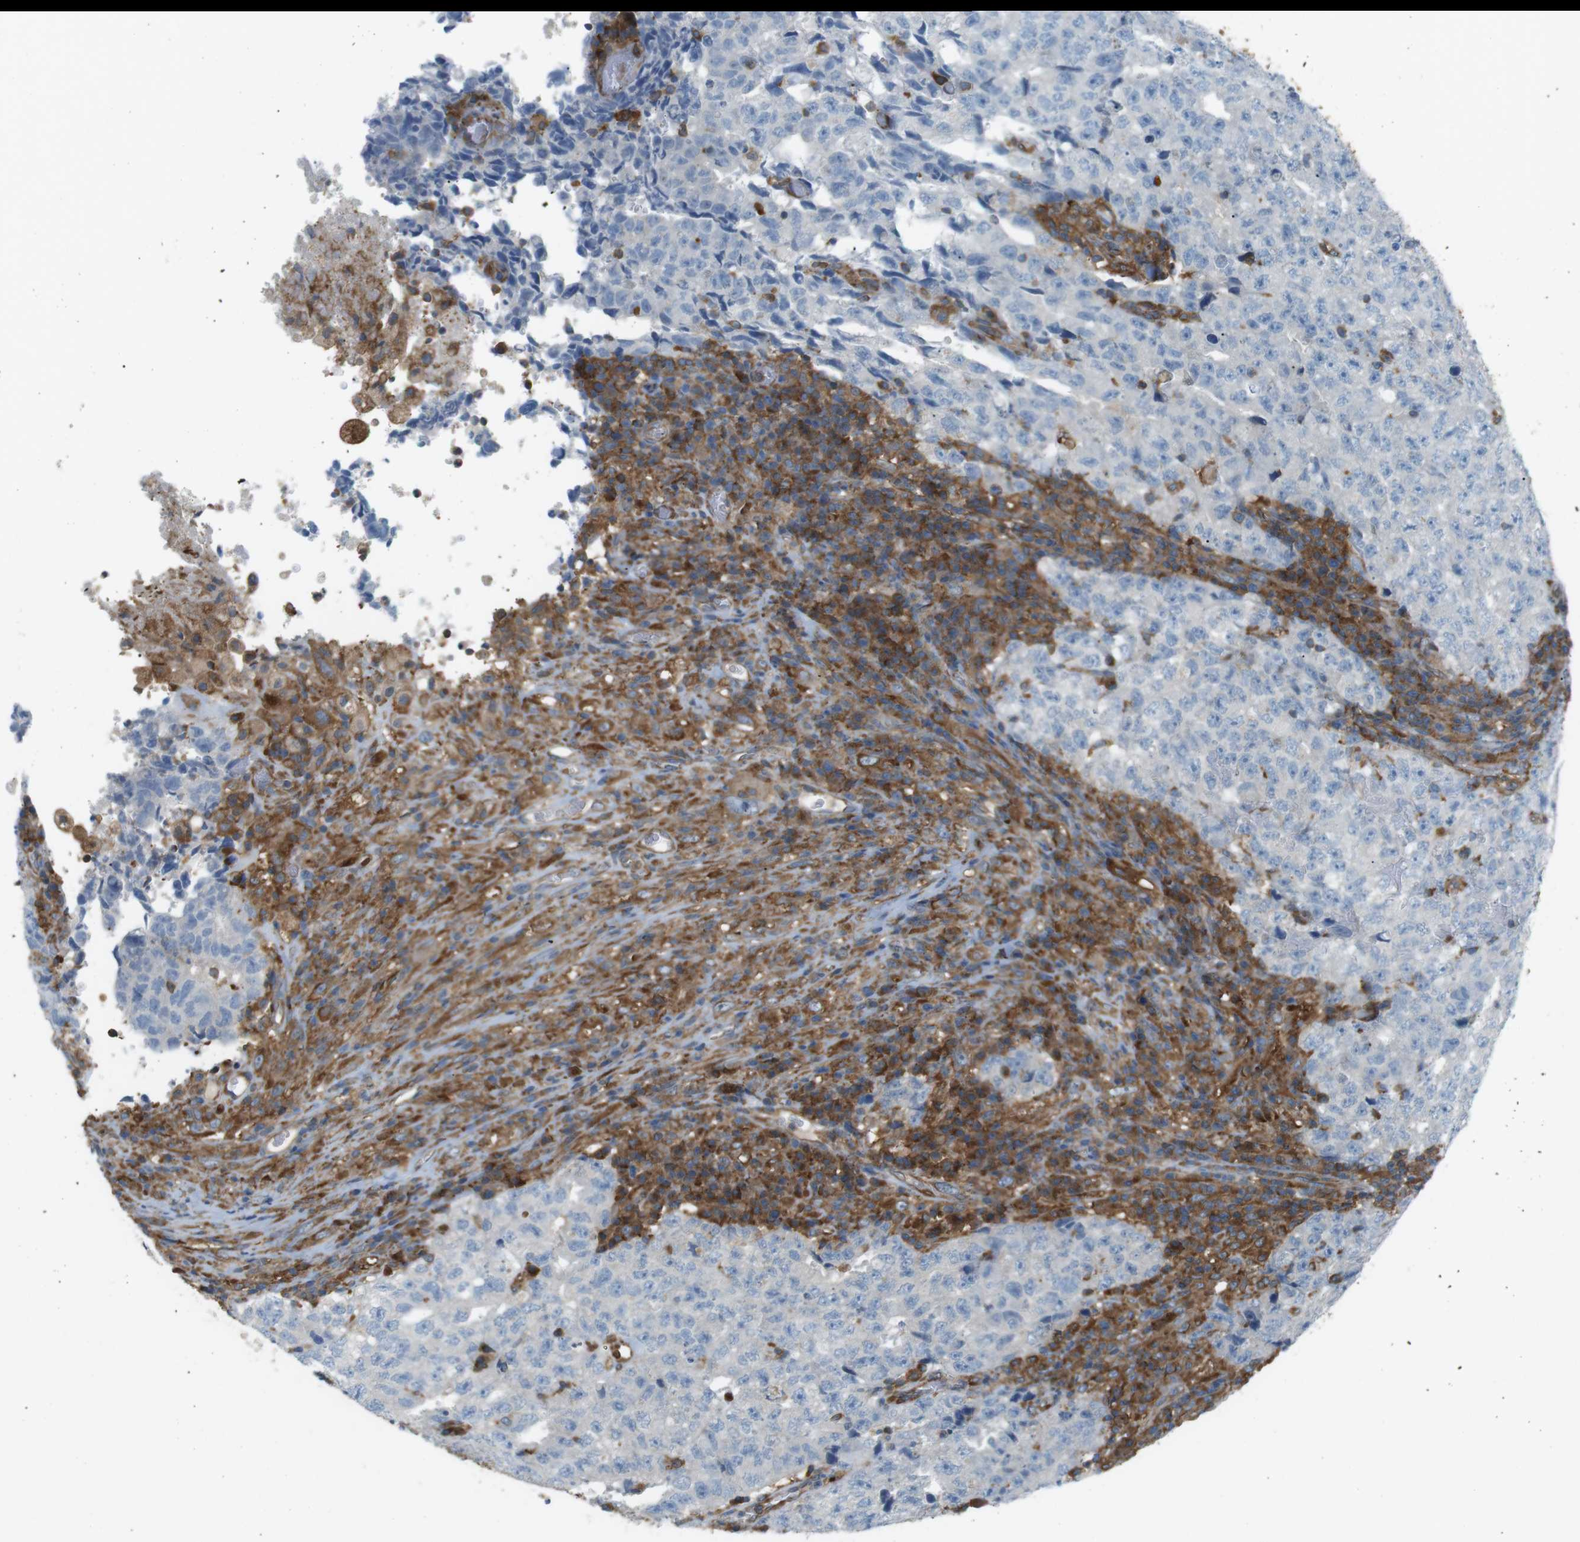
{"staining": {"intensity": "negative", "quantity": "none", "location": "none"}, "tissue": "testis cancer", "cell_type": "Tumor cells", "image_type": "cancer", "snomed": [{"axis": "morphology", "description": "Necrosis, NOS"}, {"axis": "morphology", "description": "Carcinoma, Embryonal, NOS"}, {"axis": "topography", "description": "Testis"}], "caption": "Embryonal carcinoma (testis) was stained to show a protein in brown. There is no significant expression in tumor cells.", "gene": "PEPD", "patient": {"sex": "male", "age": 19}}